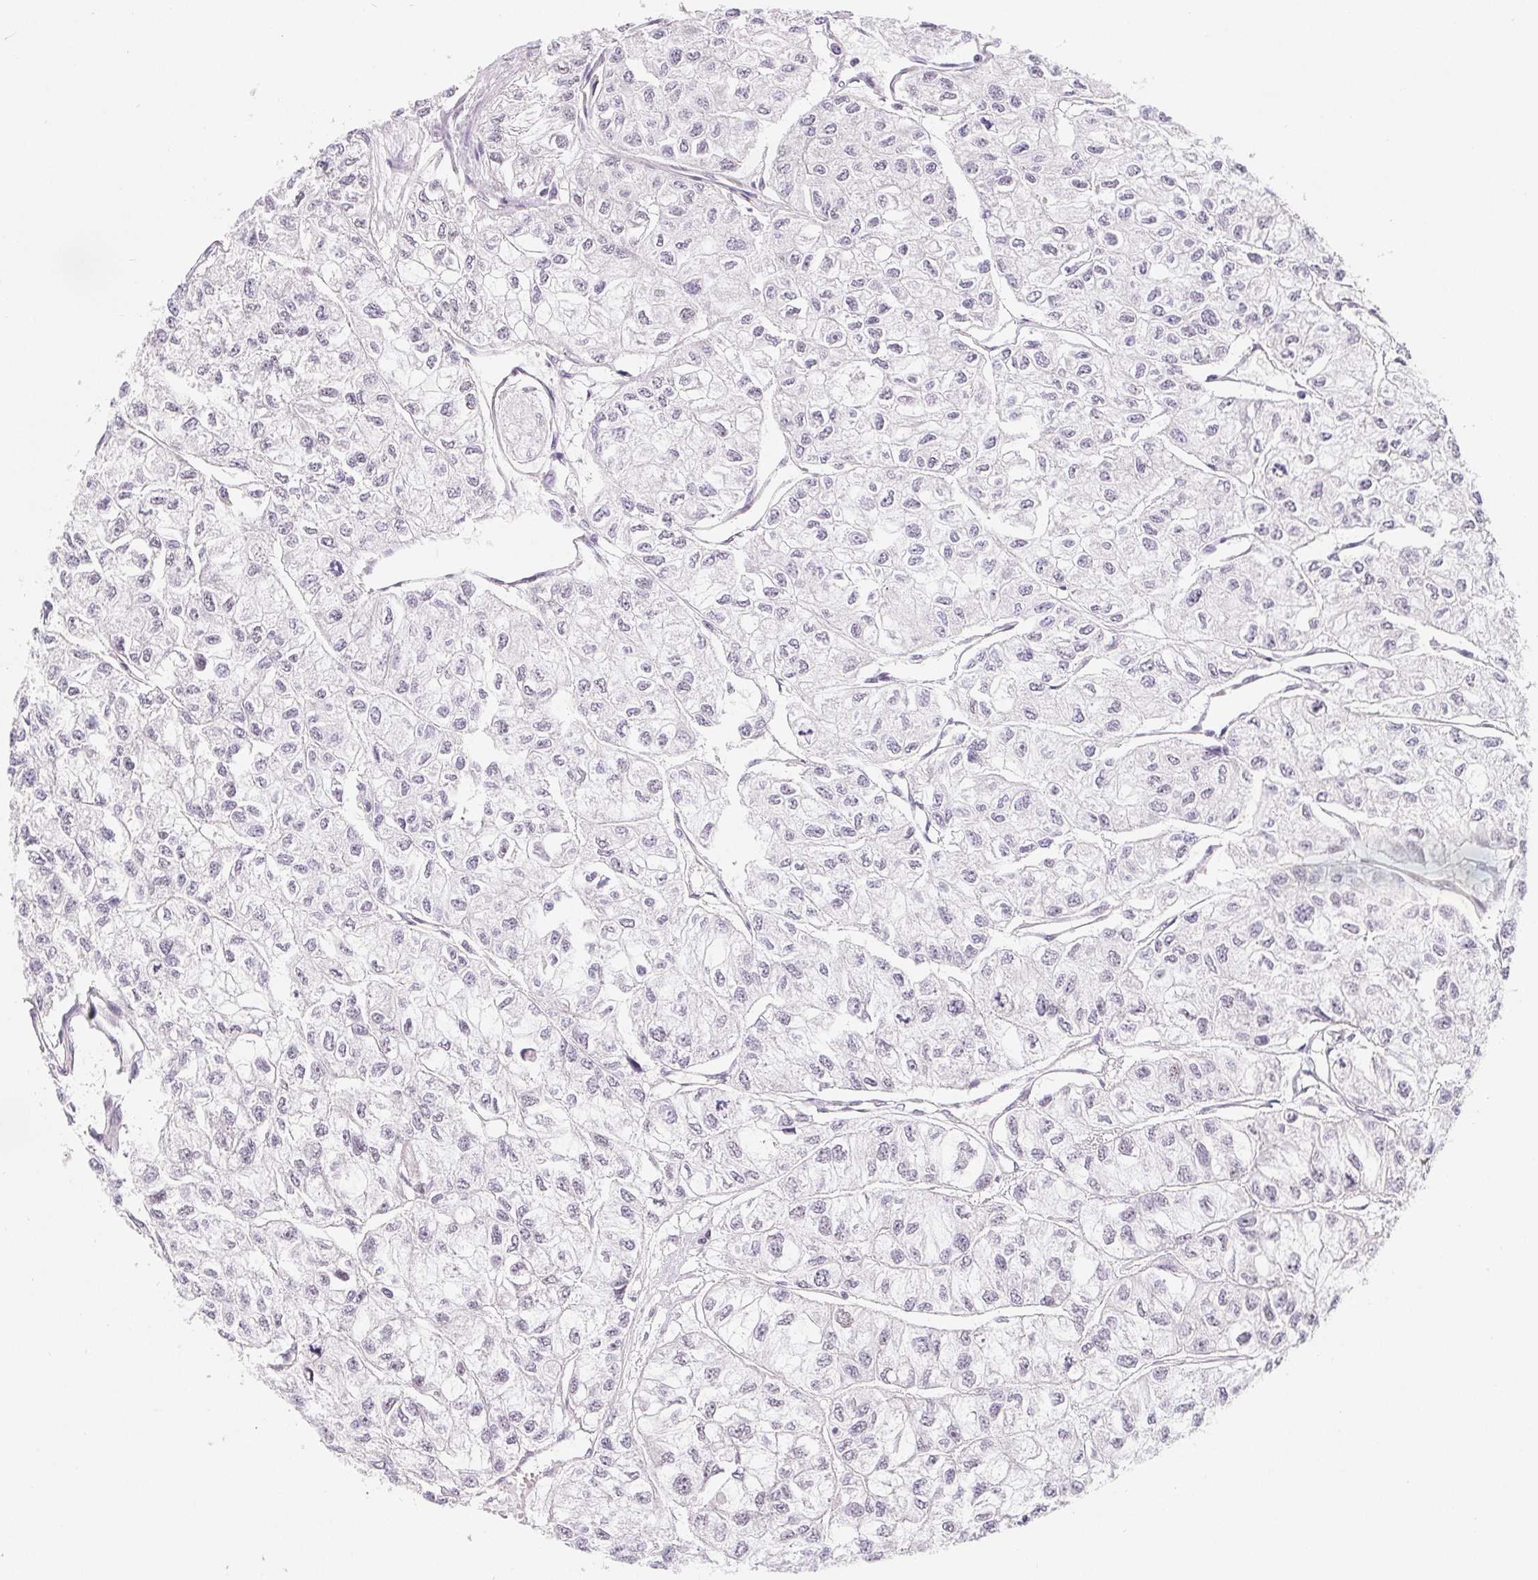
{"staining": {"intensity": "negative", "quantity": "none", "location": "none"}, "tissue": "renal cancer", "cell_type": "Tumor cells", "image_type": "cancer", "snomed": [{"axis": "morphology", "description": "Adenocarcinoma, NOS"}, {"axis": "topography", "description": "Kidney"}], "caption": "High power microscopy image of an IHC micrograph of adenocarcinoma (renal), revealing no significant positivity in tumor cells.", "gene": "LCA5L", "patient": {"sex": "male", "age": 56}}